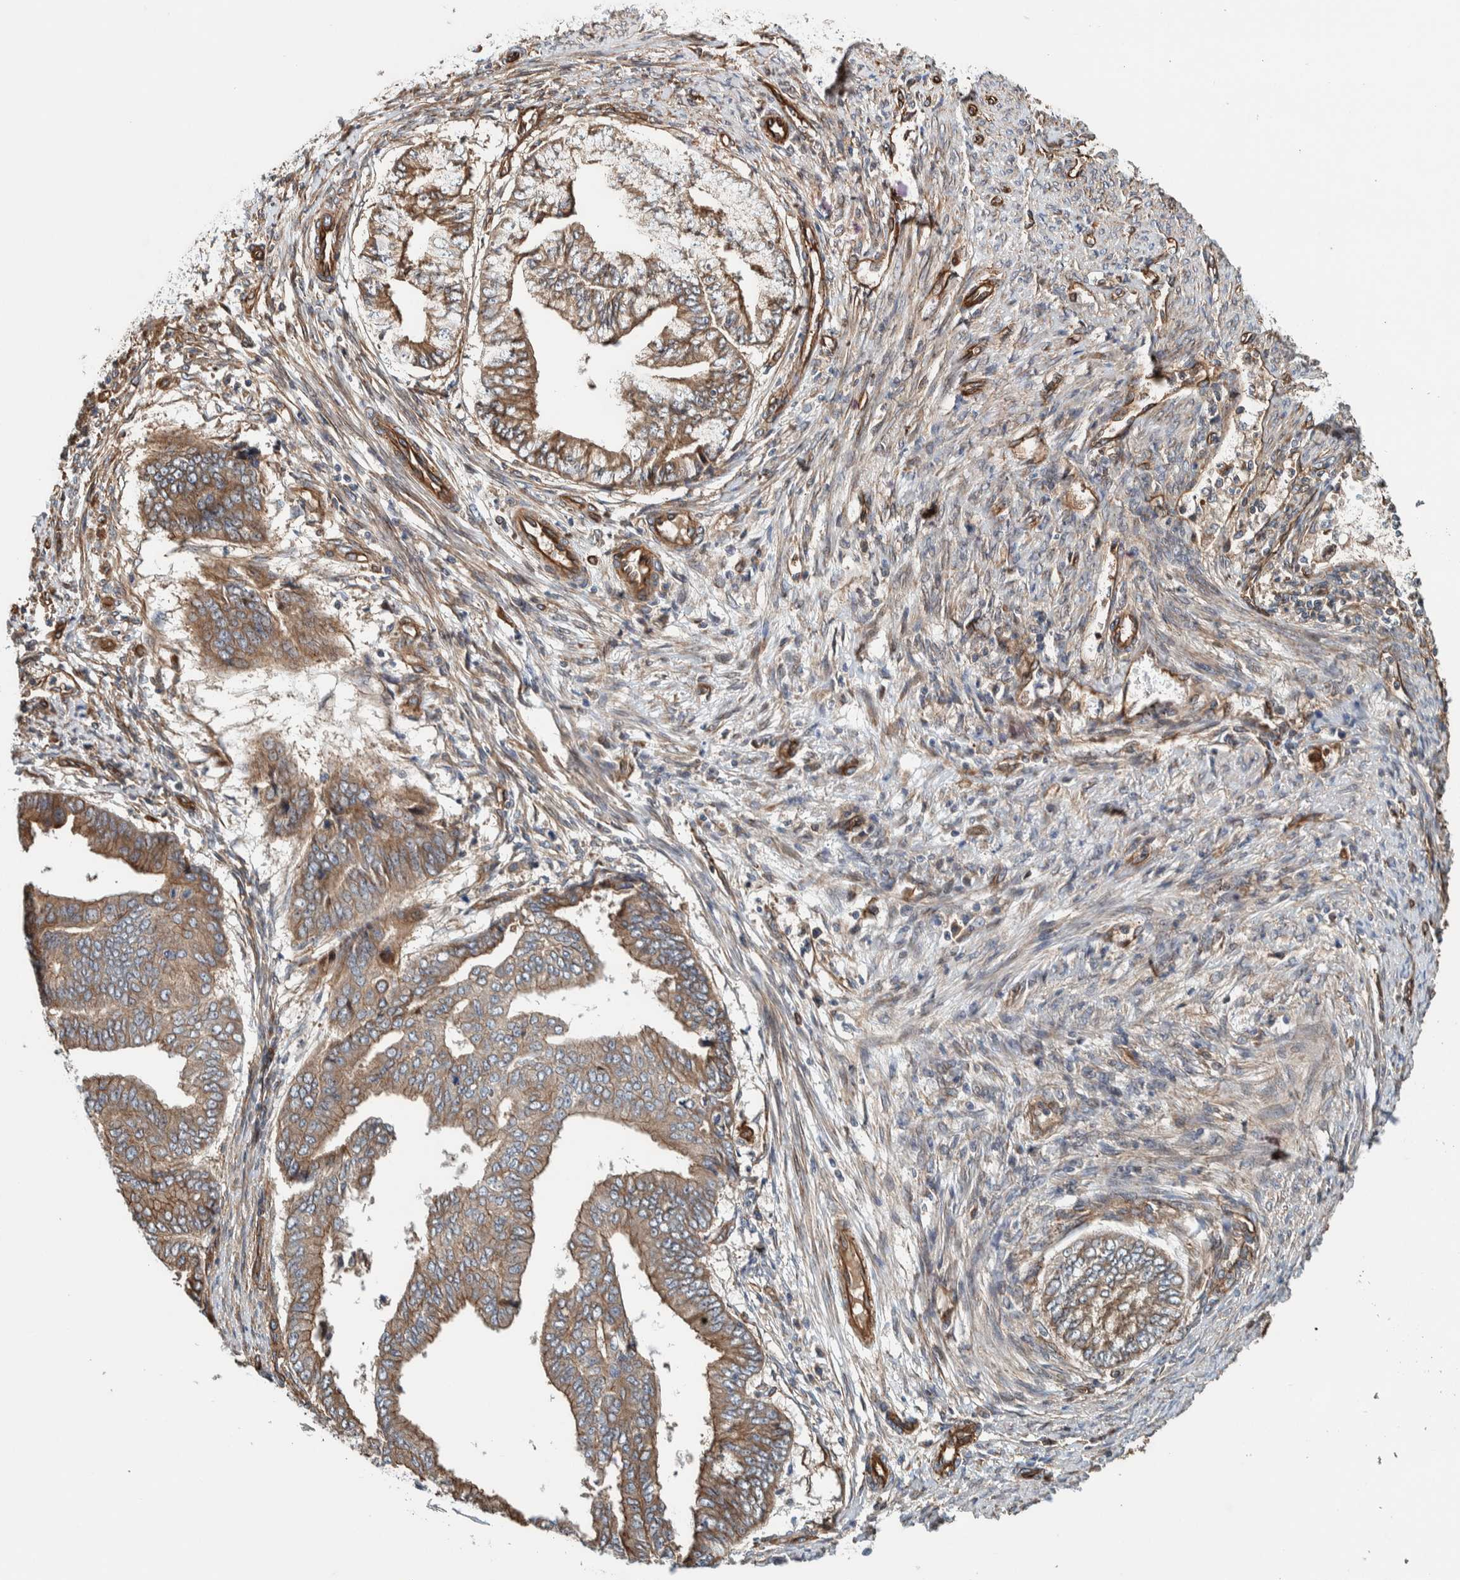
{"staining": {"intensity": "weak", "quantity": ">75%", "location": "cytoplasmic/membranous"}, "tissue": "endometrial cancer", "cell_type": "Tumor cells", "image_type": "cancer", "snomed": [{"axis": "morphology", "description": "Polyp, NOS"}, {"axis": "morphology", "description": "Adenocarcinoma, NOS"}, {"axis": "morphology", "description": "Adenoma, NOS"}, {"axis": "topography", "description": "Endometrium"}], "caption": "A histopathology image of human endometrial cancer stained for a protein shows weak cytoplasmic/membranous brown staining in tumor cells. (brown staining indicates protein expression, while blue staining denotes nuclei).", "gene": "PKD1L1", "patient": {"sex": "female", "age": 79}}